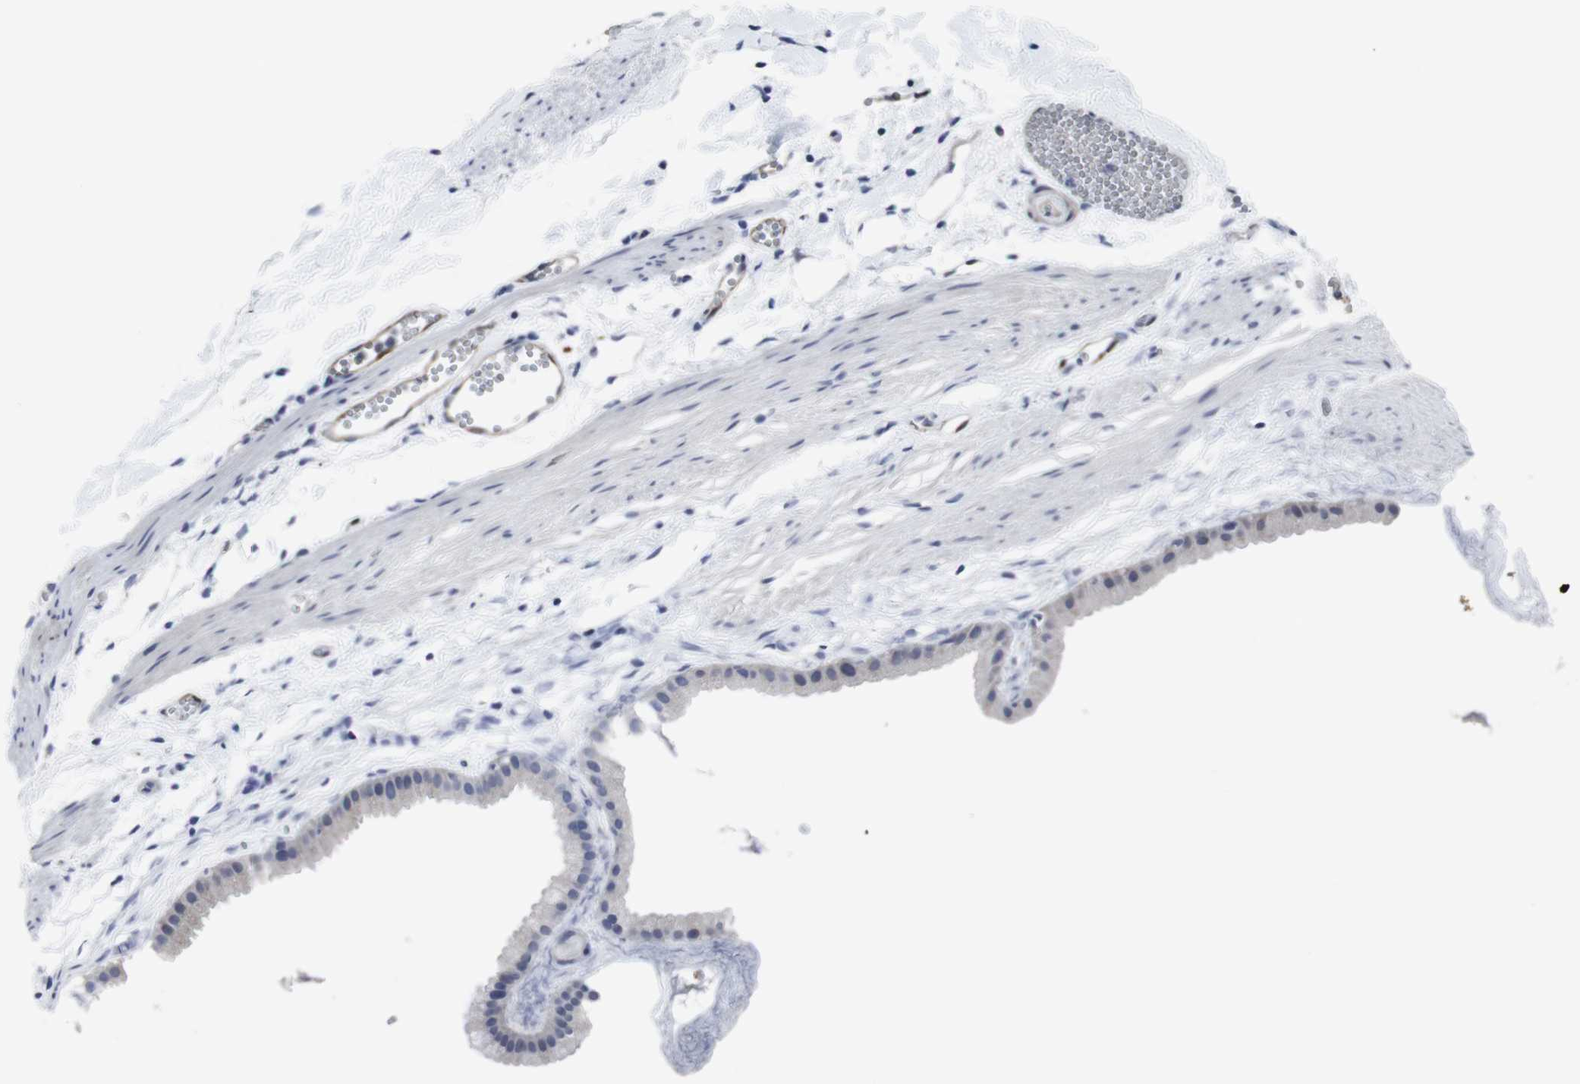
{"staining": {"intensity": "negative", "quantity": "none", "location": "none"}, "tissue": "gallbladder", "cell_type": "Glandular cells", "image_type": "normal", "snomed": [{"axis": "morphology", "description": "Normal tissue, NOS"}, {"axis": "topography", "description": "Gallbladder"}], "caption": "An IHC photomicrograph of normal gallbladder is shown. There is no staining in glandular cells of gallbladder. (Stains: DAB (3,3'-diaminobenzidine) immunohistochemistry (IHC) with hematoxylin counter stain, Microscopy: brightfield microscopy at high magnification).", "gene": "SNCG", "patient": {"sex": "female", "age": 64}}